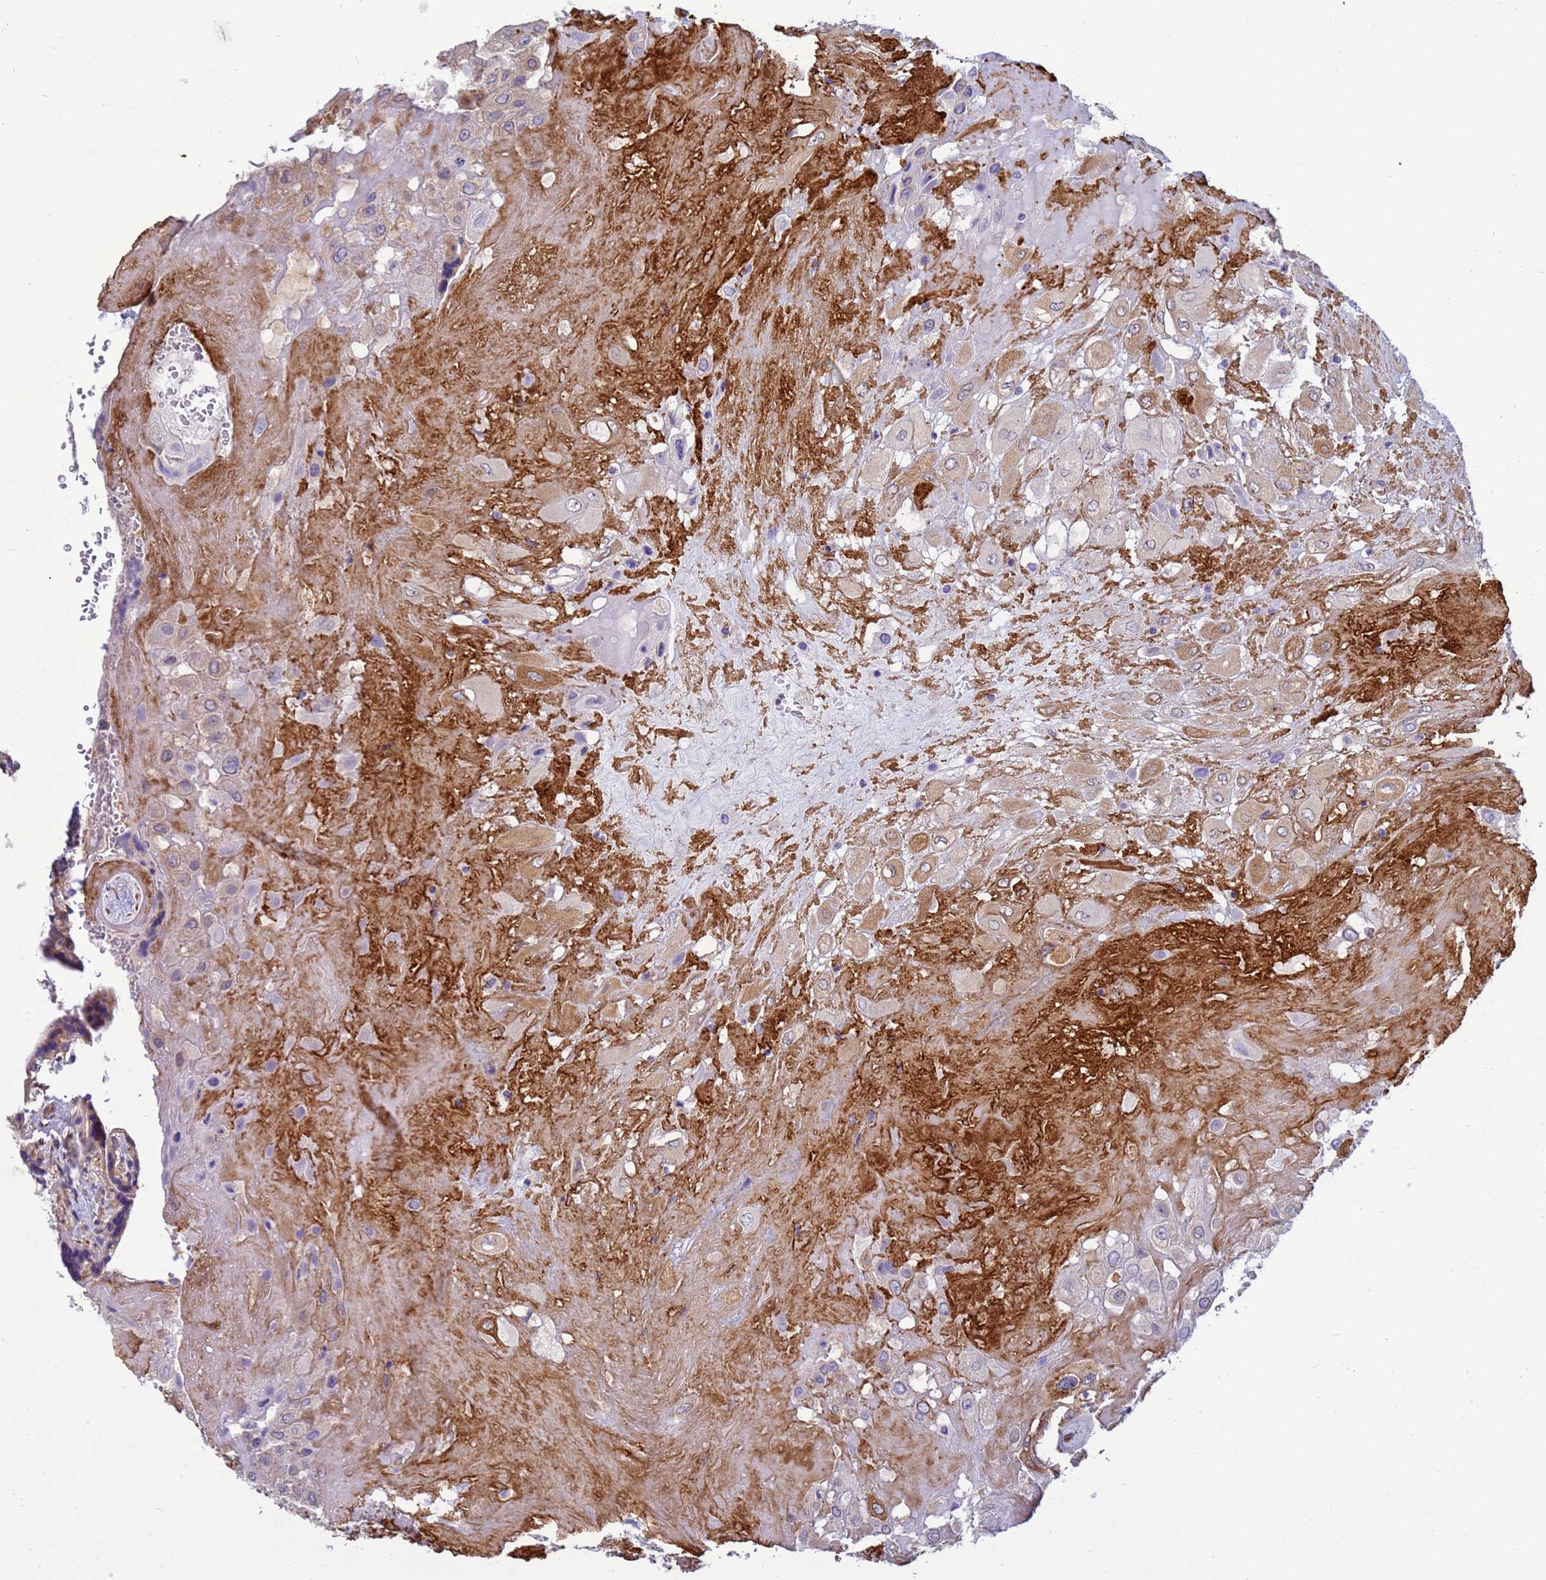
{"staining": {"intensity": "weak", "quantity": "<25%", "location": "cytoplasmic/membranous"}, "tissue": "placenta", "cell_type": "Decidual cells", "image_type": "normal", "snomed": [{"axis": "morphology", "description": "Normal tissue, NOS"}, {"axis": "topography", "description": "Placenta"}], "caption": "DAB immunohistochemical staining of unremarkable human placenta exhibits no significant staining in decidual cells.", "gene": "TRPC6", "patient": {"sex": "female", "age": 37}}